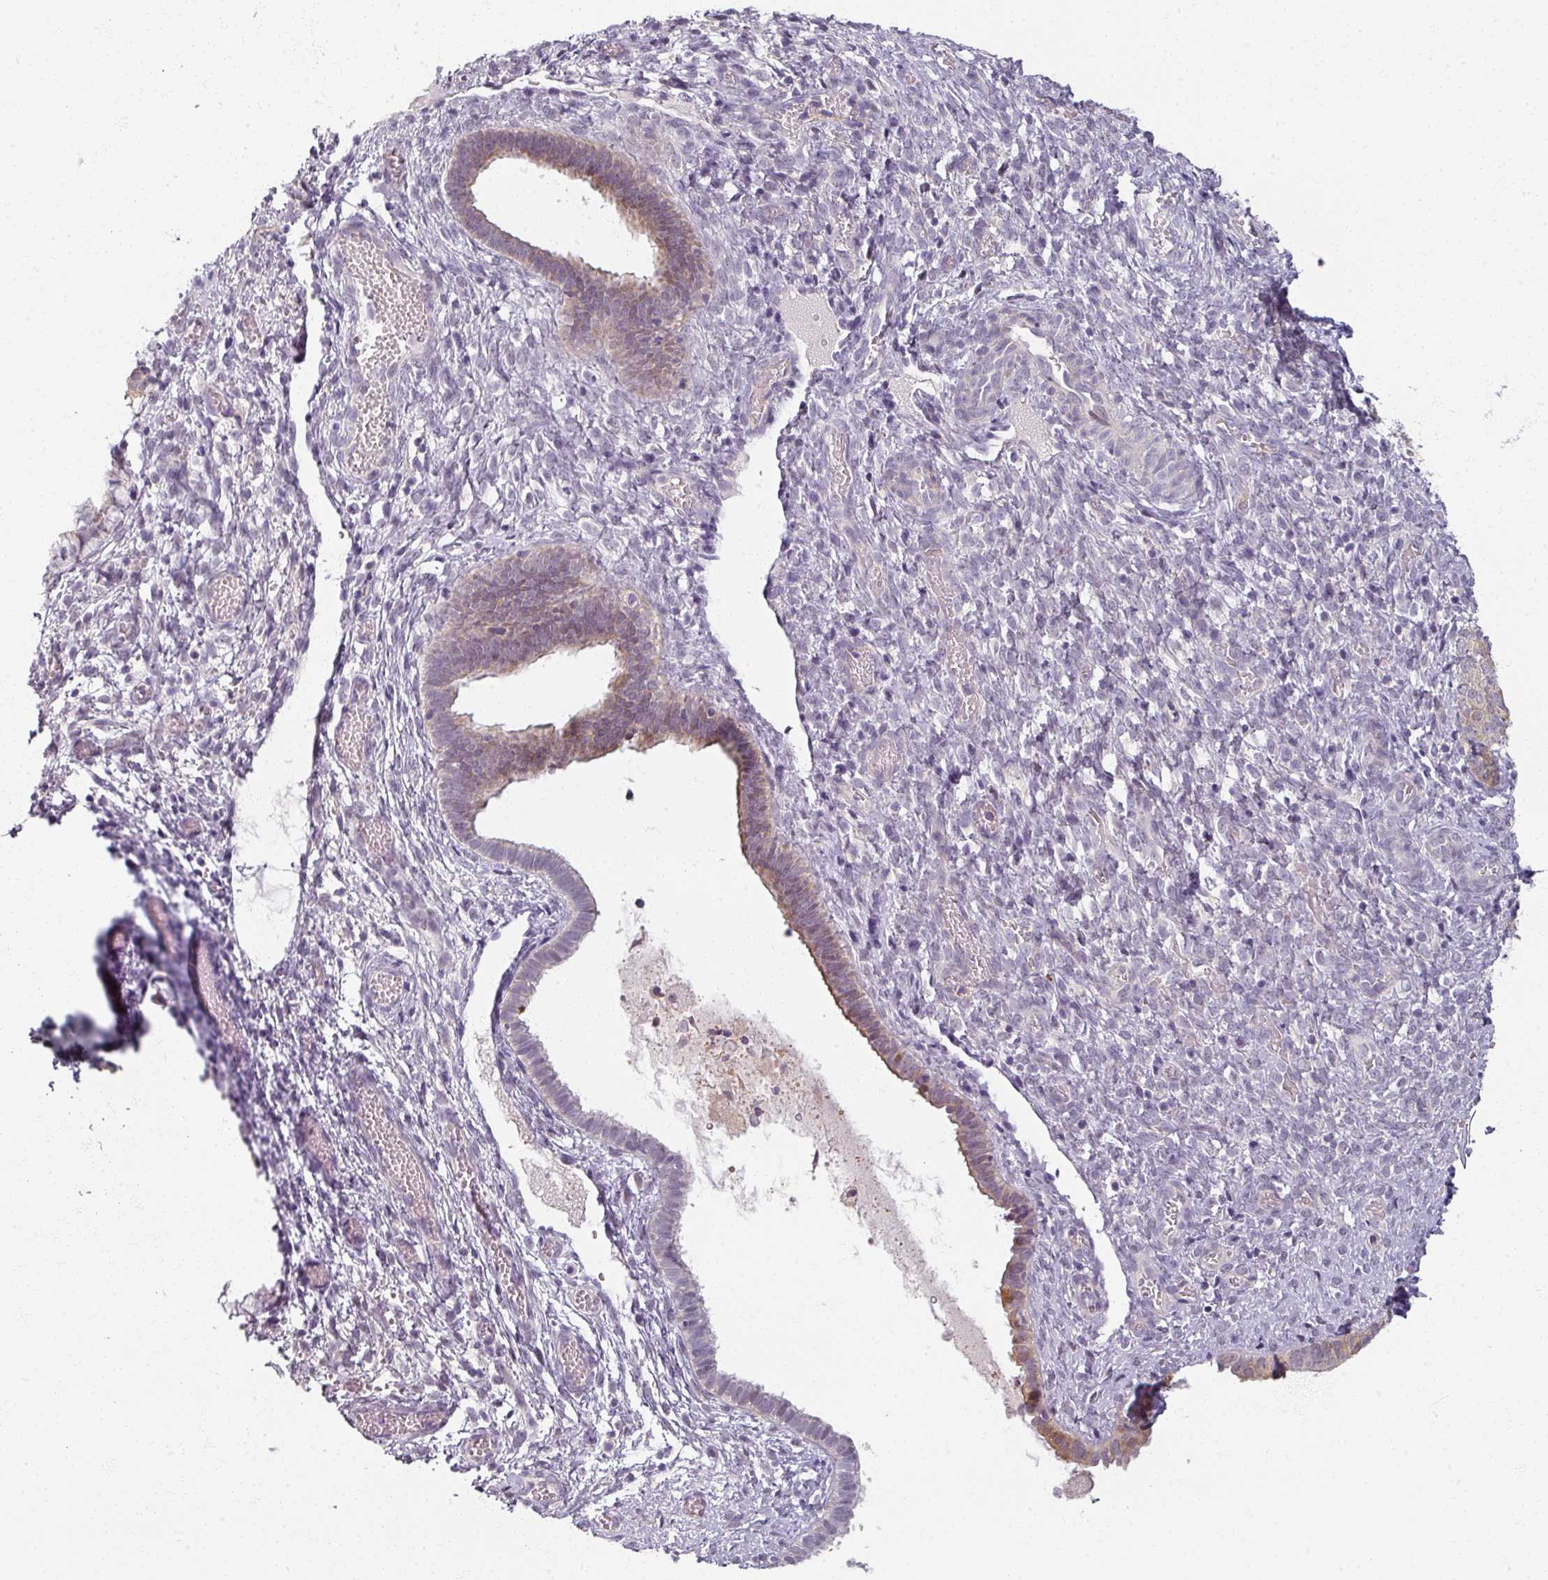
{"staining": {"intensity": "moderate", "quantity": "25%-75%", "location": "cytoplasmic/membranous"}, "tissue": "cervical cancer", "cell_type": "Tumor cells", "image_type": "cancer", "snomed": [{"axis": "morphology", "description": "Squamous cell carcinoma, NOS"}, {"axis": "topography", "description": "Cervix"}], "caption": "Immunohistochemistry (IHC) photomicrograph of human cervical cancer (squamous cell carcinoma) stained for a protein (brown), which shows medium levels of moderate cytoplasmic/membranous positivity in about 25%-75% of tumor cells.", "gene": "MYMK", "patient": {"sex": "female", "age": 59}}